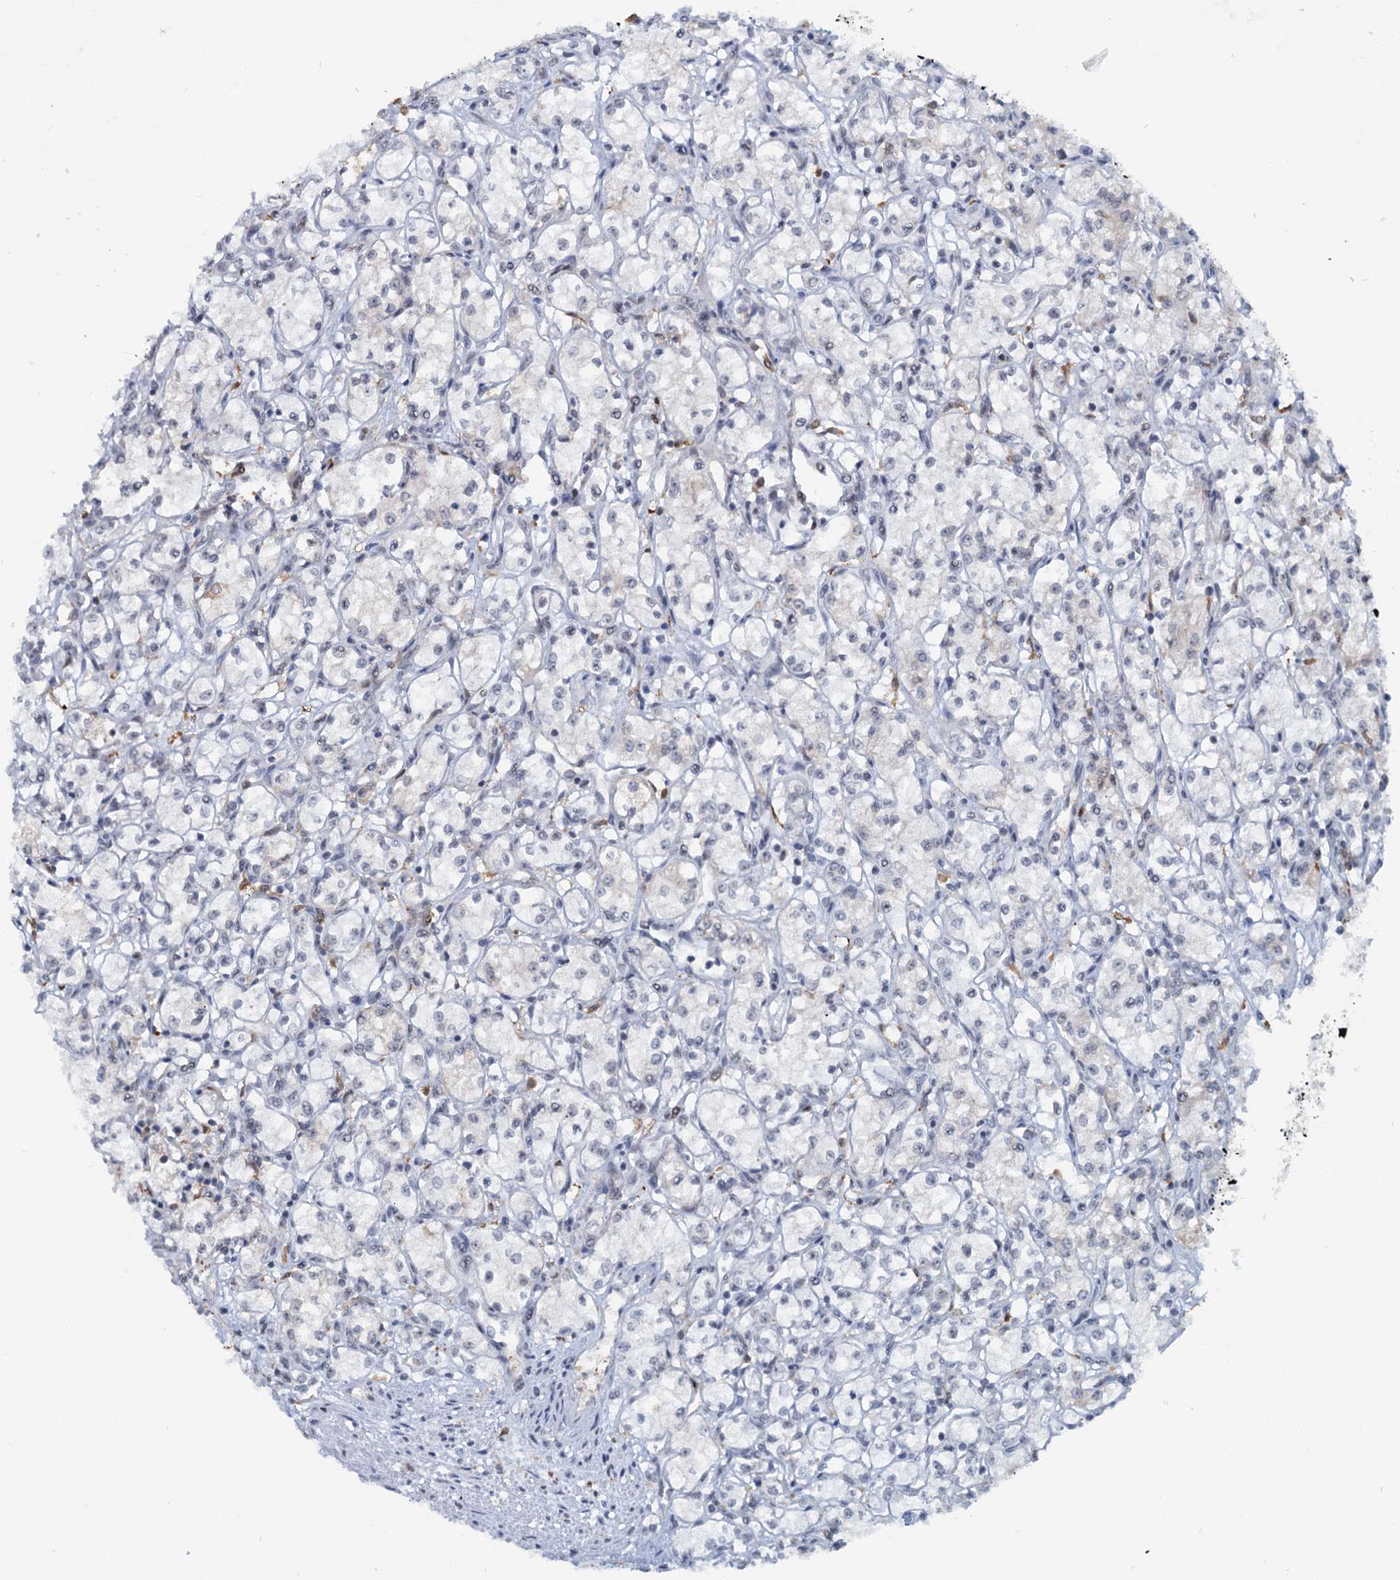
{"staining": {"intensity": "negative", "quantity": "none", "location": "none"}, "tissue": "renal cancer", "cell_type": "Tumor cells", "image_type": "cancer", "snomed": [{"axis": "morphology", "description": "Adenocarcinoma, NOS"}, {"axis": "topography", "description": "Kidney"}], "caption": "This histopathology image is of renal adenocarcinoma stained with immunohistochemistry to label a protein in brown with the nuclei are counter-stained blue. There is no expression in tumor cells. Nuclei are stained in blue.", "gene": "C1D", "patient": {"sex": "male", "age": 59}}